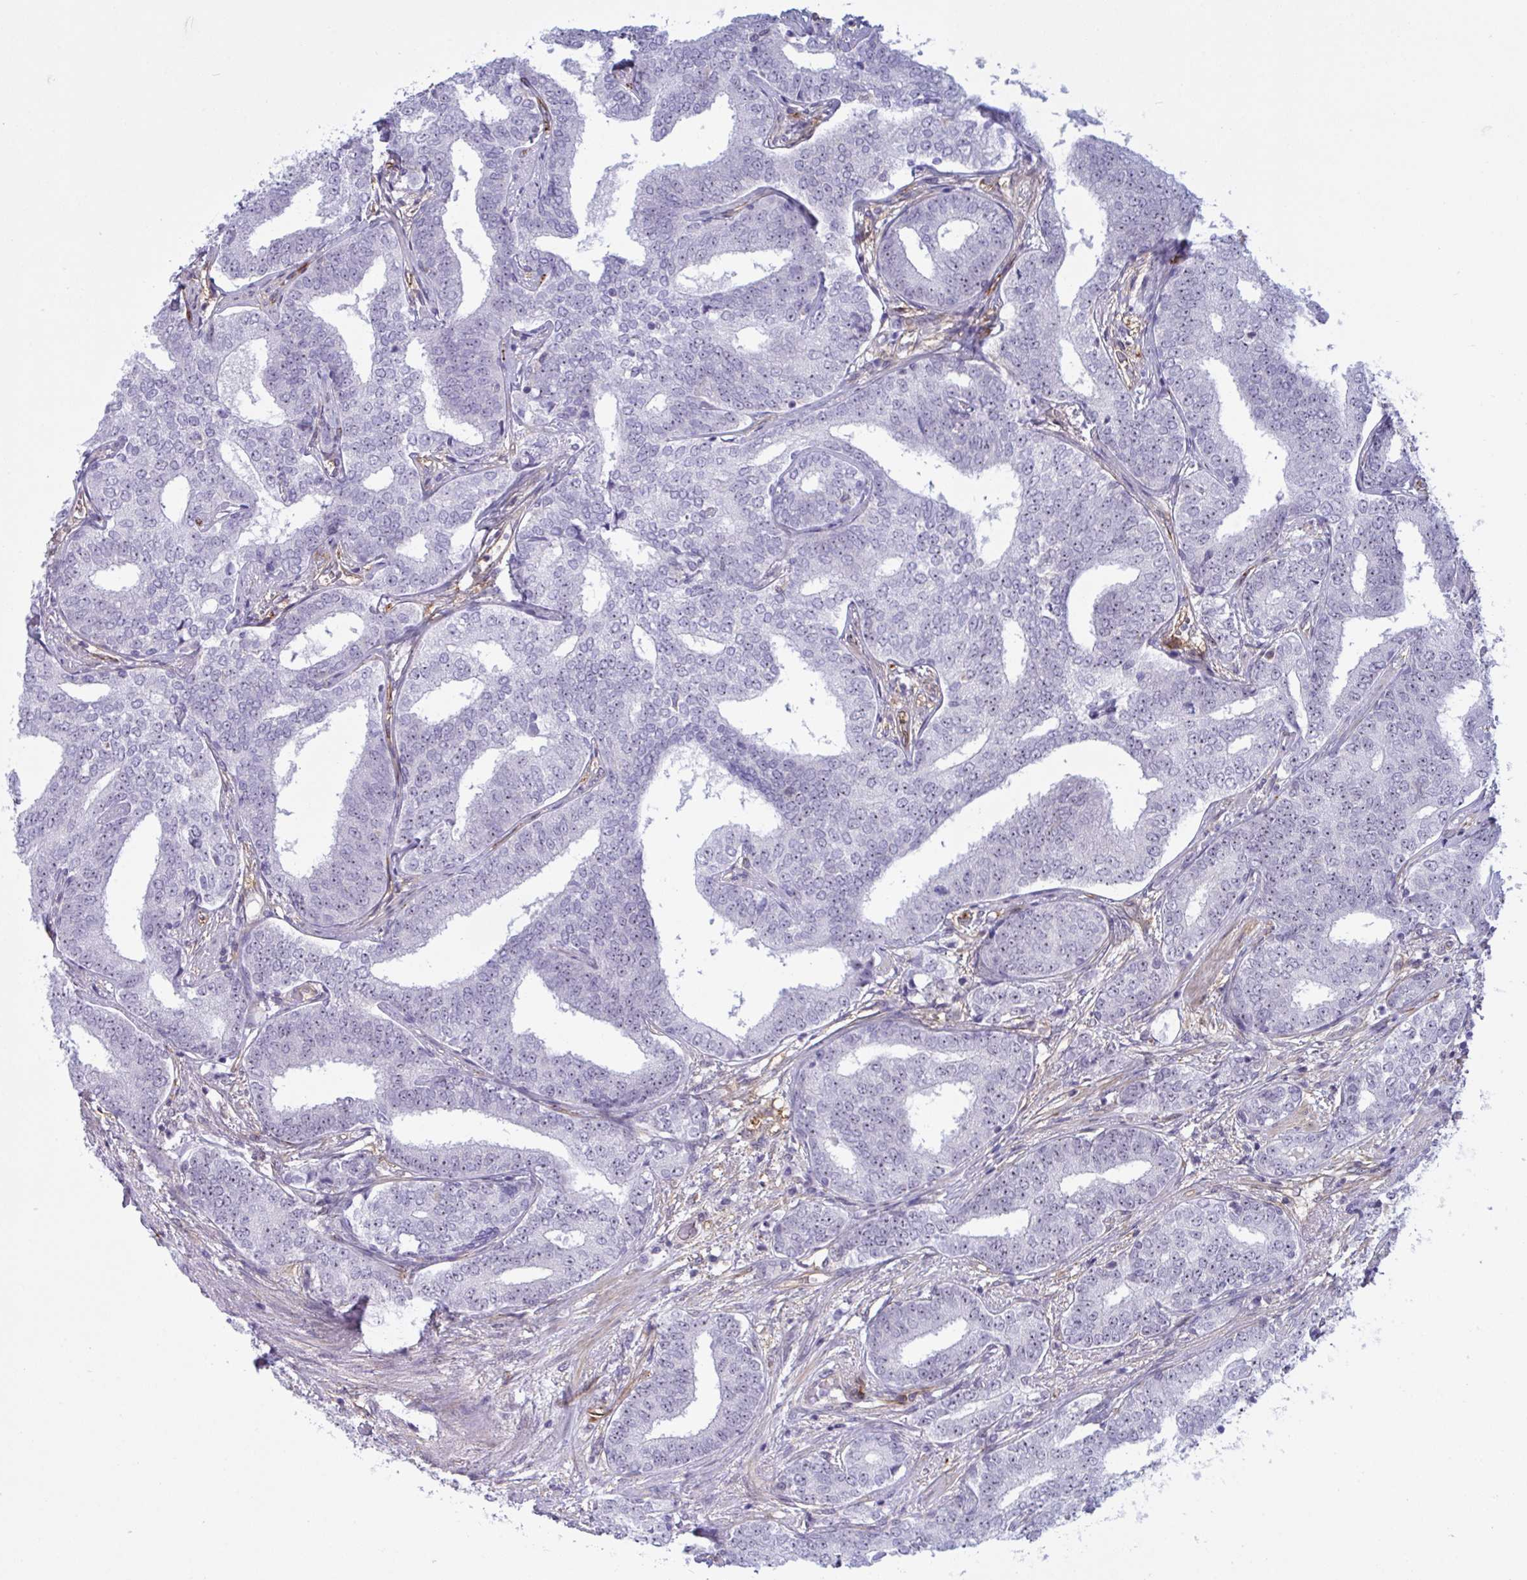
{"staining": {"intensity": "negative", "quantity": "none", "location": "none"}, "tissue": "prostate cancer", "cell_type": "Tumor cells", "image_type": "cancer", "snomed": [{"axis": "morphology", "description": "Adenocarcinoma, High grade"}, {"axis": "topography", "description": "Prostate"}], "caption": "The micrograph shows no significant positivity in tumor cells of high-grade adenocarcinoma (prostate).", "gene": "PRRT4", "patient": {"sex": "male", "age": 72}}